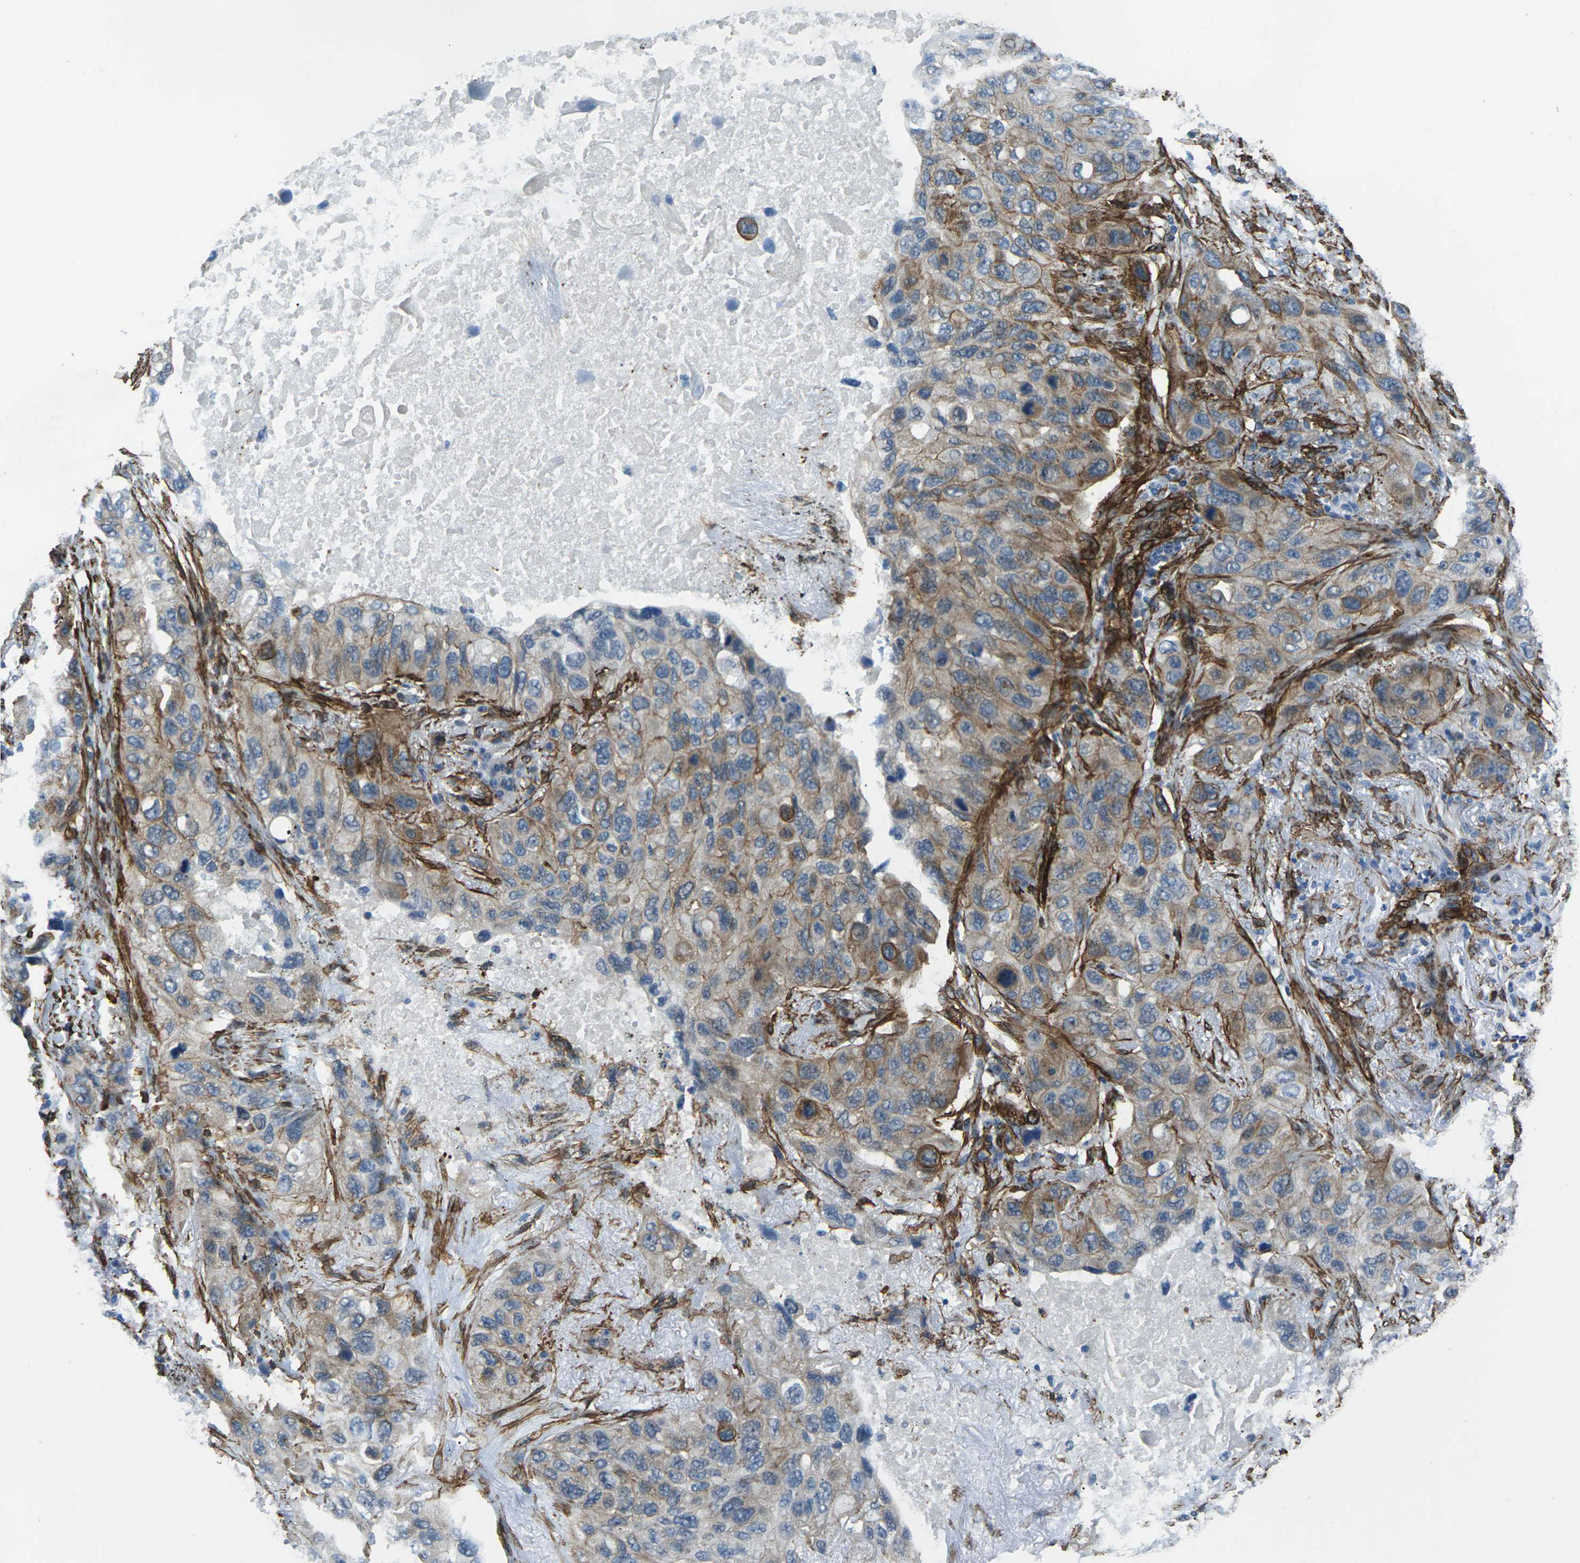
{"staining": {"intensity": "moderate", "quantity": "25%-75%", "location": "cytoplasmic/membranous"}, "tissue": "lung cancer", "cell_type": "Tumor cells", "image_type": "cancer", "snomed": [{"axis": "morphology", "description": "Squamous cell carcinoma, NOS"}, {"axis": "topography", "description": "Lung"}], "caption": "DAB (3,3'-diaminobenzidine) immunohistochemical staining of lung cancer exhibits moderate cytoplasmic/membranous protein positivity in about 25%-75% of tumor cells.", "gene": "GRAMD1C", "patient": {"sex": "female", "age": 73}}